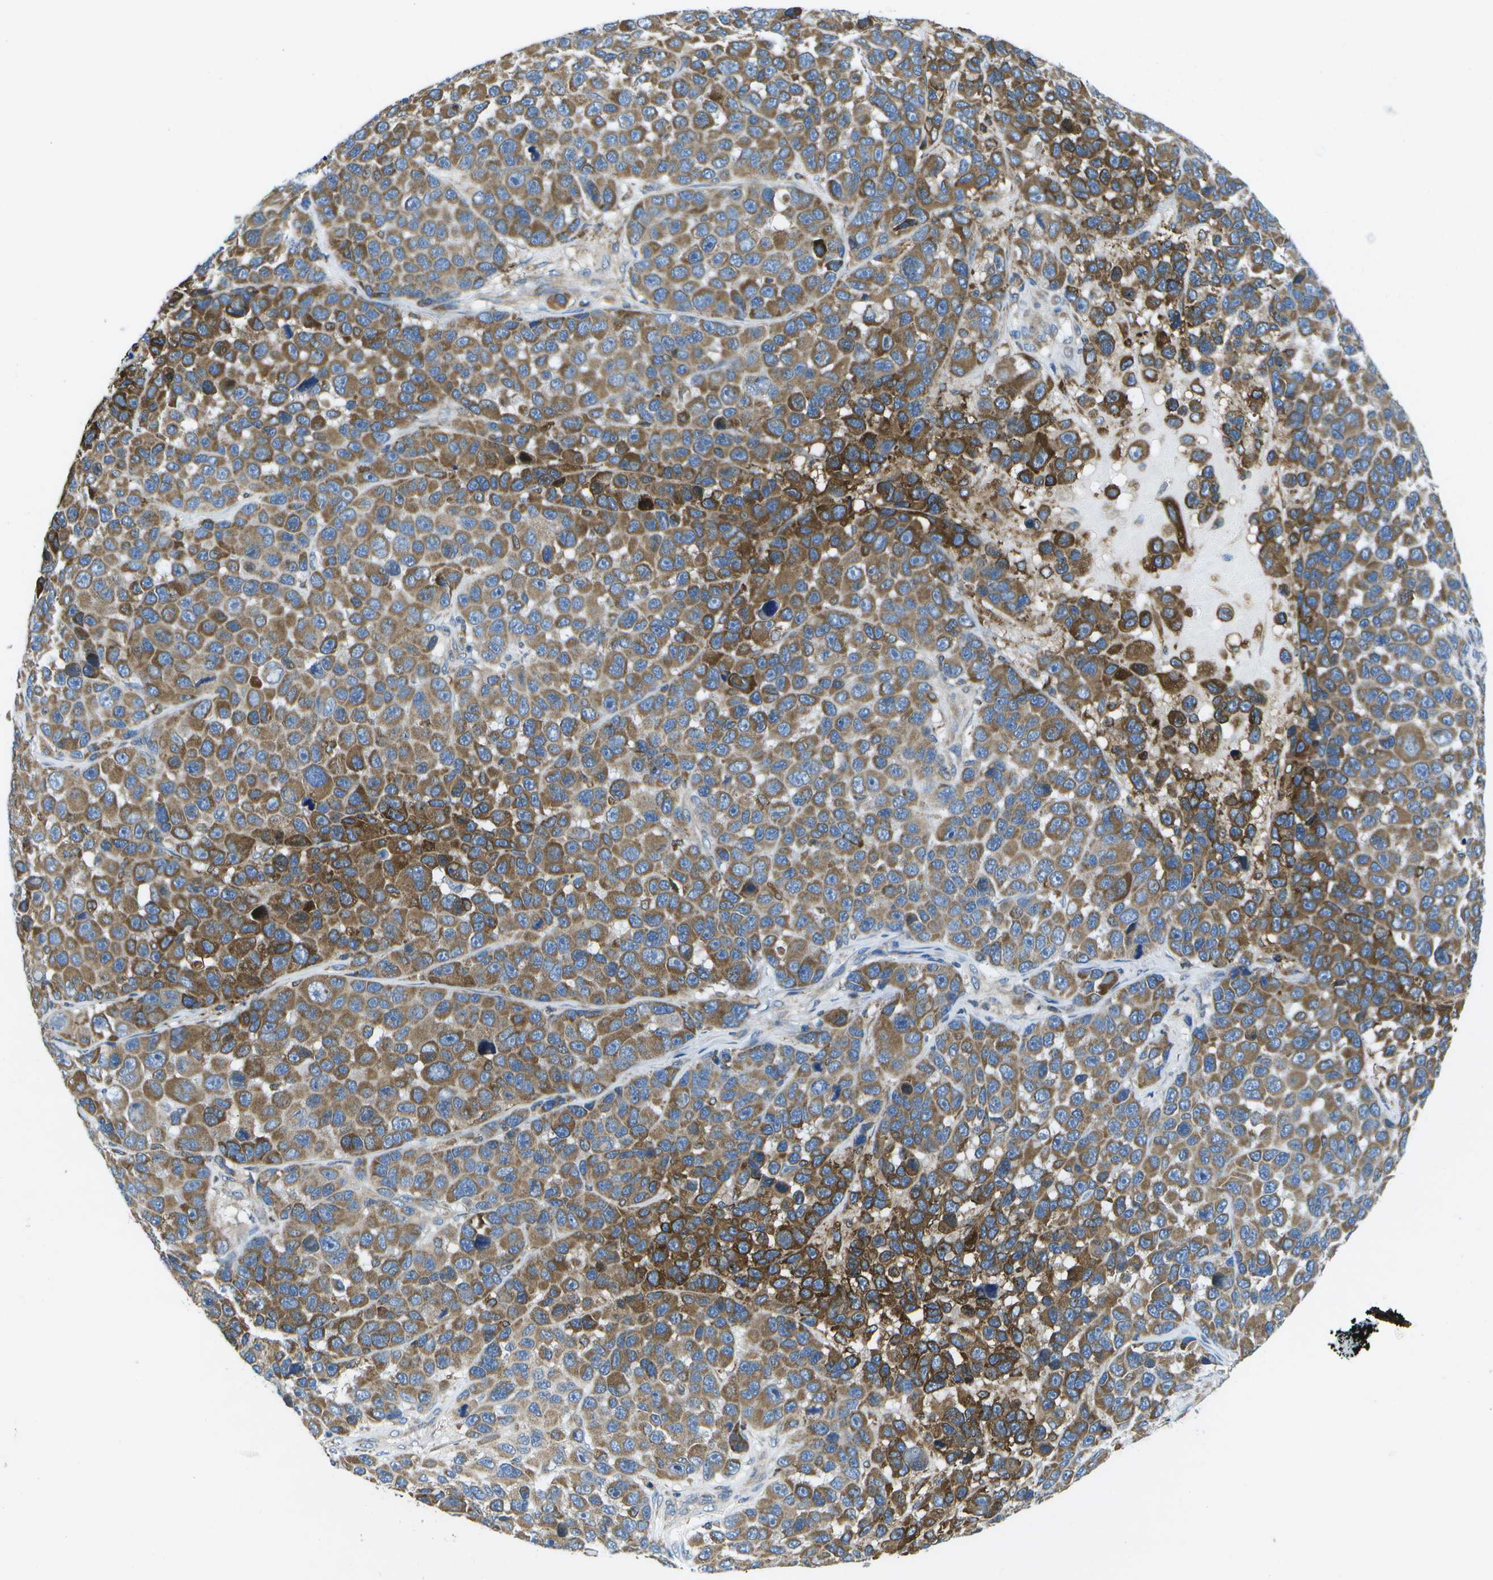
{"staining": {"intensity": "moderate", "quantity": ">75%", "location": "cytoplasmic/membranous"}, "tissue": "melanoma", "cell_type": "Tumor cells", "image_type": "cancer", "snomed": [{"axis": "morphology", "description": "Malignant melanoma, NOS"}, {"axis": "topography", "description": "Skin"}], "caption": "Immunohistochemical staining of melanoma reveals medium levels of moderate cytoplasmic/membranous expression in about >75% of tumor cells.", "gene": "GDF5", "patient": {"sex": "male", "age": 53}}